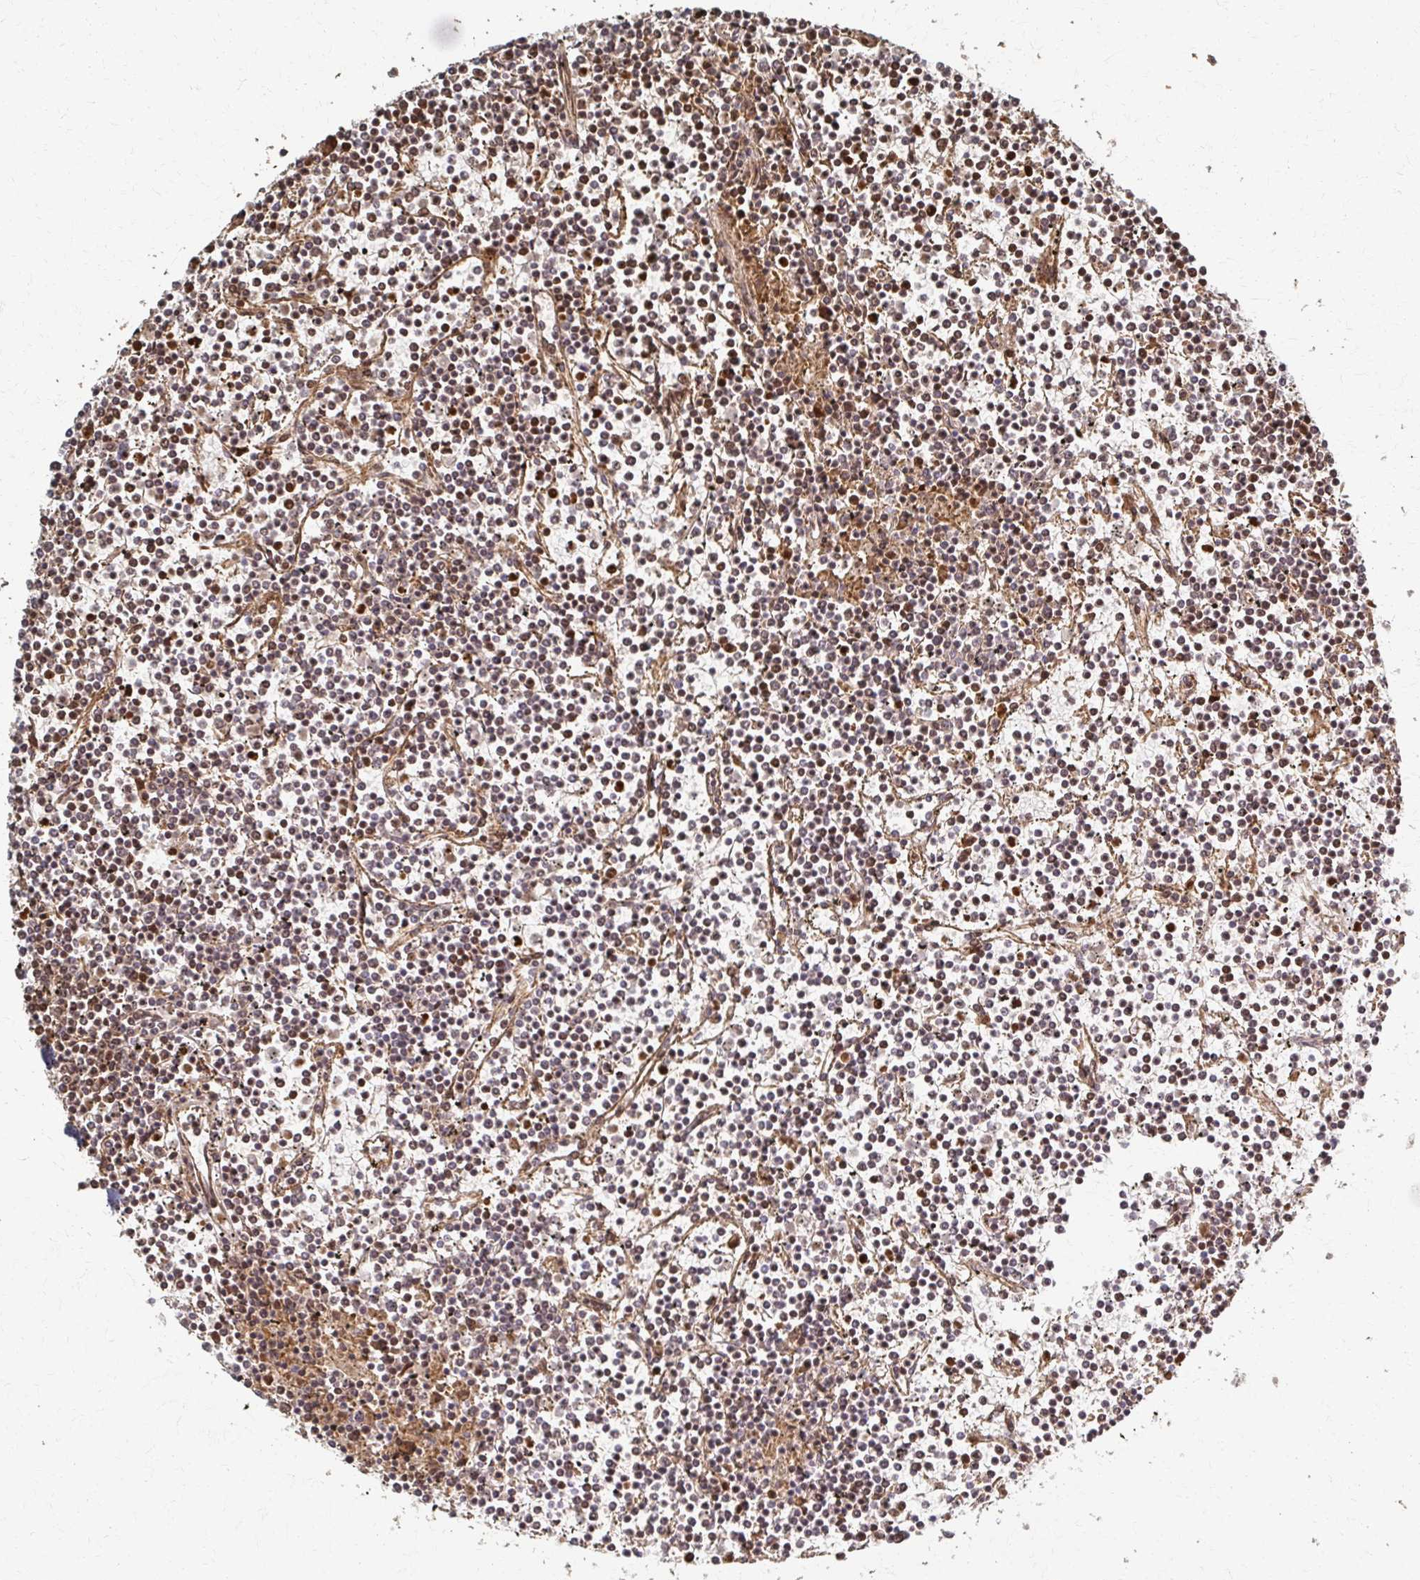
{"staining": {"intensity": "moderate", "quantity": "25%-75%", "location": "nuclear"}, "tissue": "lymphoma", "cell_type": "Tumor cells", "image_type": "cancer", "snomed": [{"axis": "morphology", "description": "Malignant lymphoma, non-Hodgkin's type, Low grade"}, {"axis": "topography", "description": "Spleen"}], "caption": "Protein analysis of lymphoma tissue demonstrates moderate nuclear staining in approximately 25%-75% of tumor cells.", "gene": "SKA2", "patient": {"sex": "female", "age": 19}}